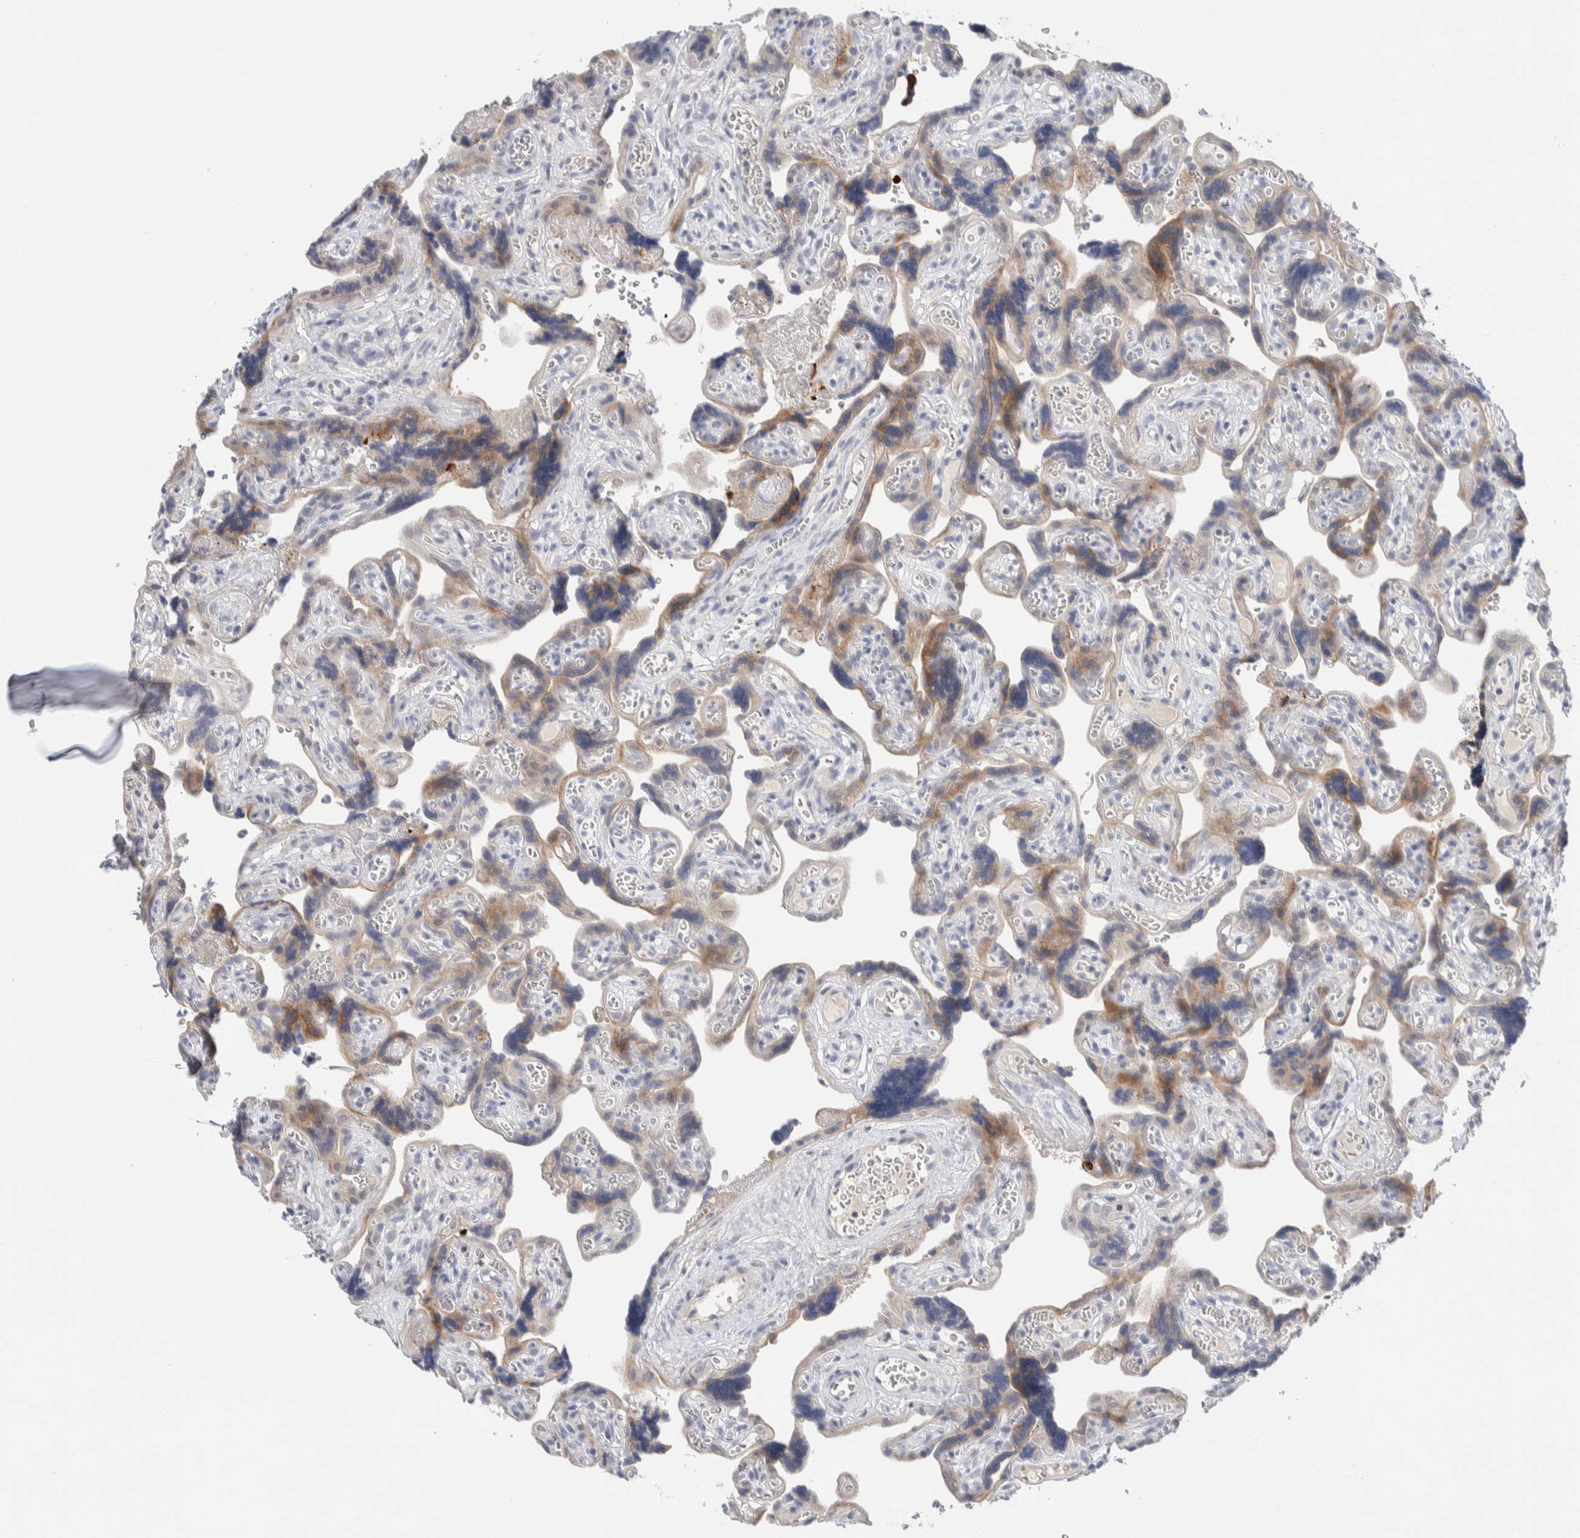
{"staining": {"intensity": "moderate", "quantity": ">75%", "location": "cytoplasmic/membranous"}, "tissue": "placenta", "cell_type": "Decidual cells", "image_type": "normal", "snomed": [{"axis": "morphology", "description": "Normal tissue, NOS"}, {"axis": "topography", "description": "Placenta"}], "caption": "Brown immunohistochemical staining in normal placenta demonstrates moderate cytoplasmic/membranous staining in approximately >75% of decidual cells.", "gene": "DNAJB6", "patient": {"sex": "female", "age": 30}}